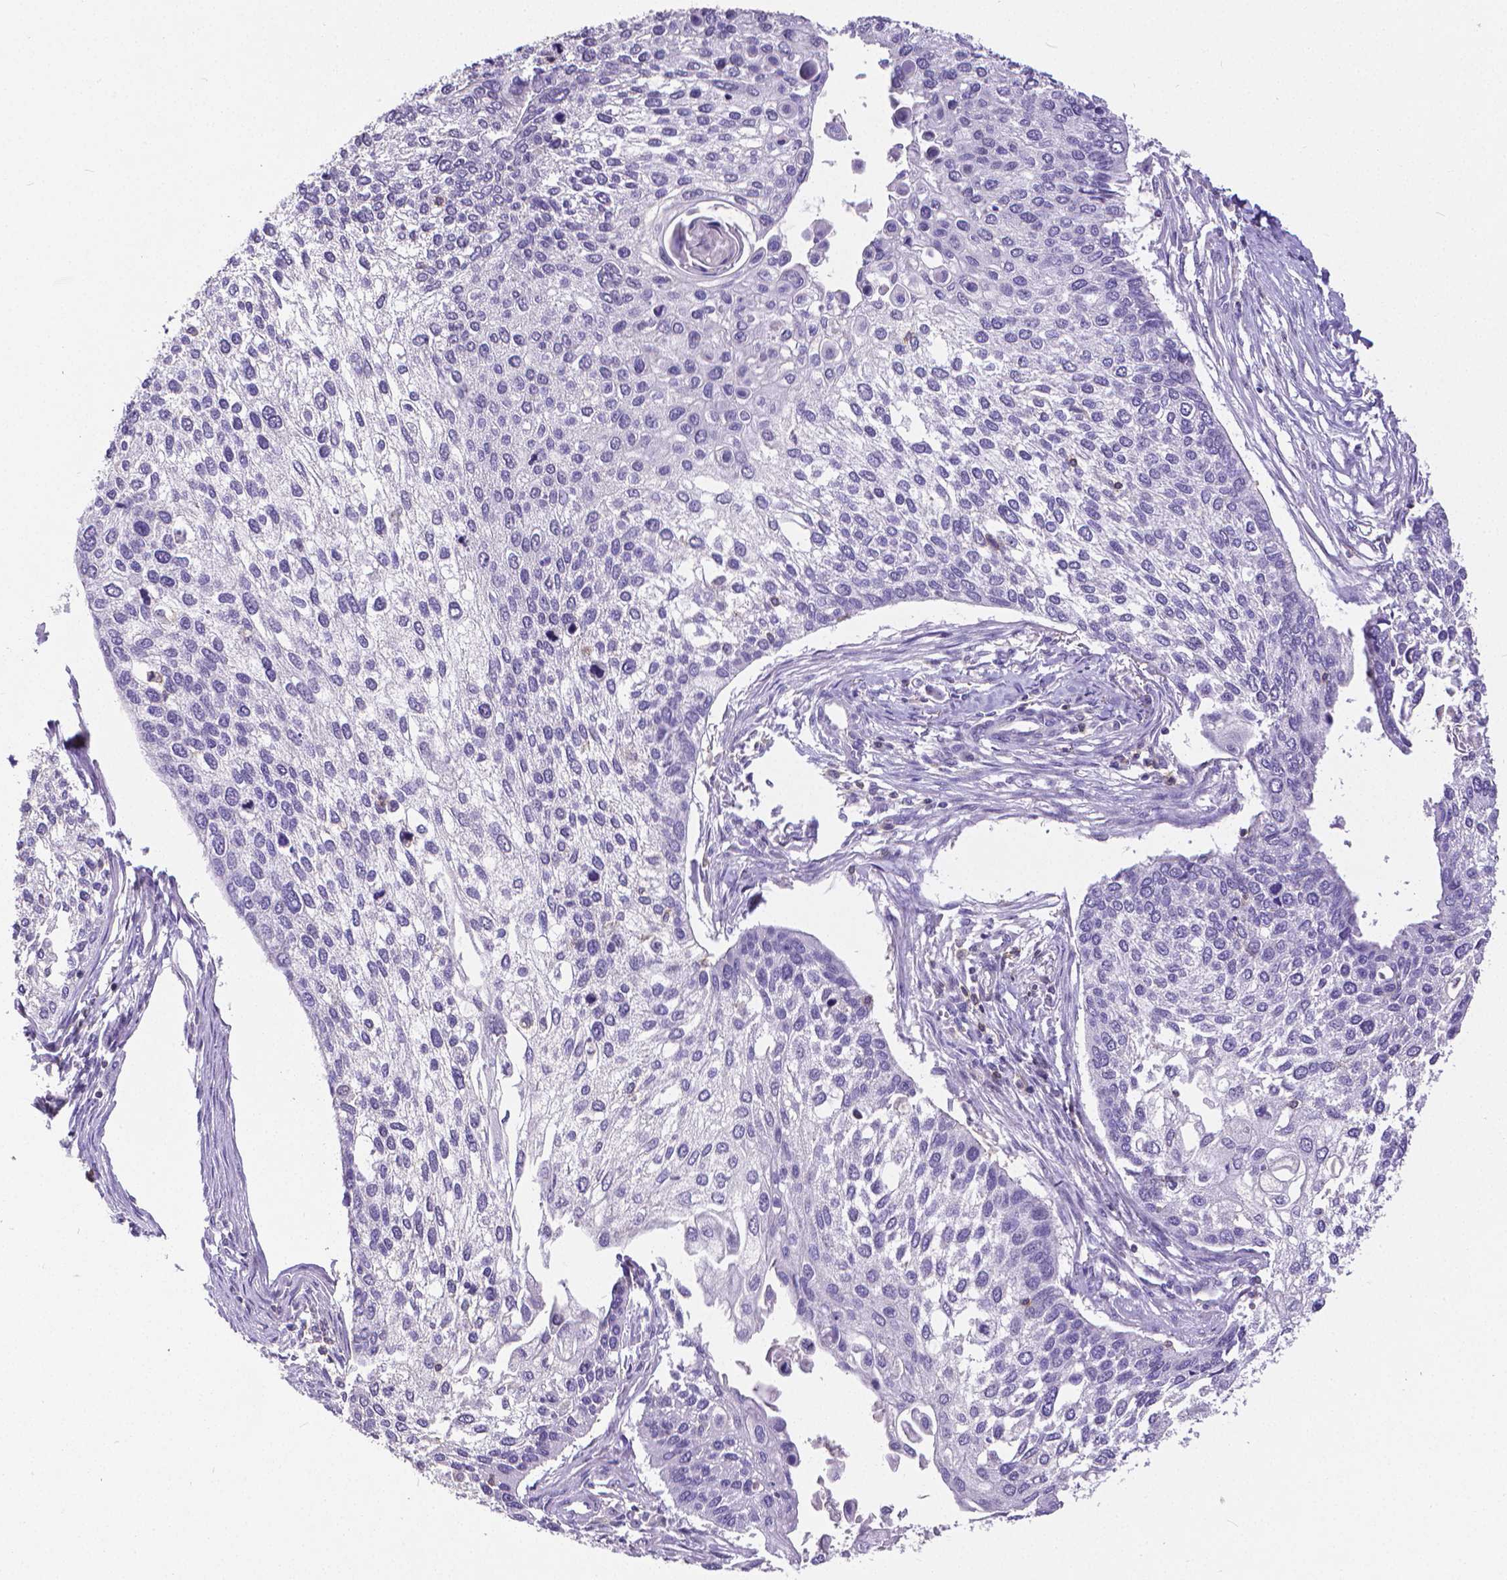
{"staining": {"intensity": "negative", "quantity": "none", "location": "none"}, "tissue": "lung cancer", "cell_type": "Tumor cells", "image_type": "cancer", "snomed": [{"axis": "morphology", "description": "Squamous cell carcinoma, NOS"}, {"axis": "morphology", "description": "Squamous cell carcinoma, metastatic, NOS"}, {"axis": "topography", "description": "Lung"}], "caption": "High power microscopy micrograph of an IHC histopathology image of lung cancer, revealing no significant expression in tumor cells.", "gene": "CD4", "patient": {"sex": "male", "age": 63}}